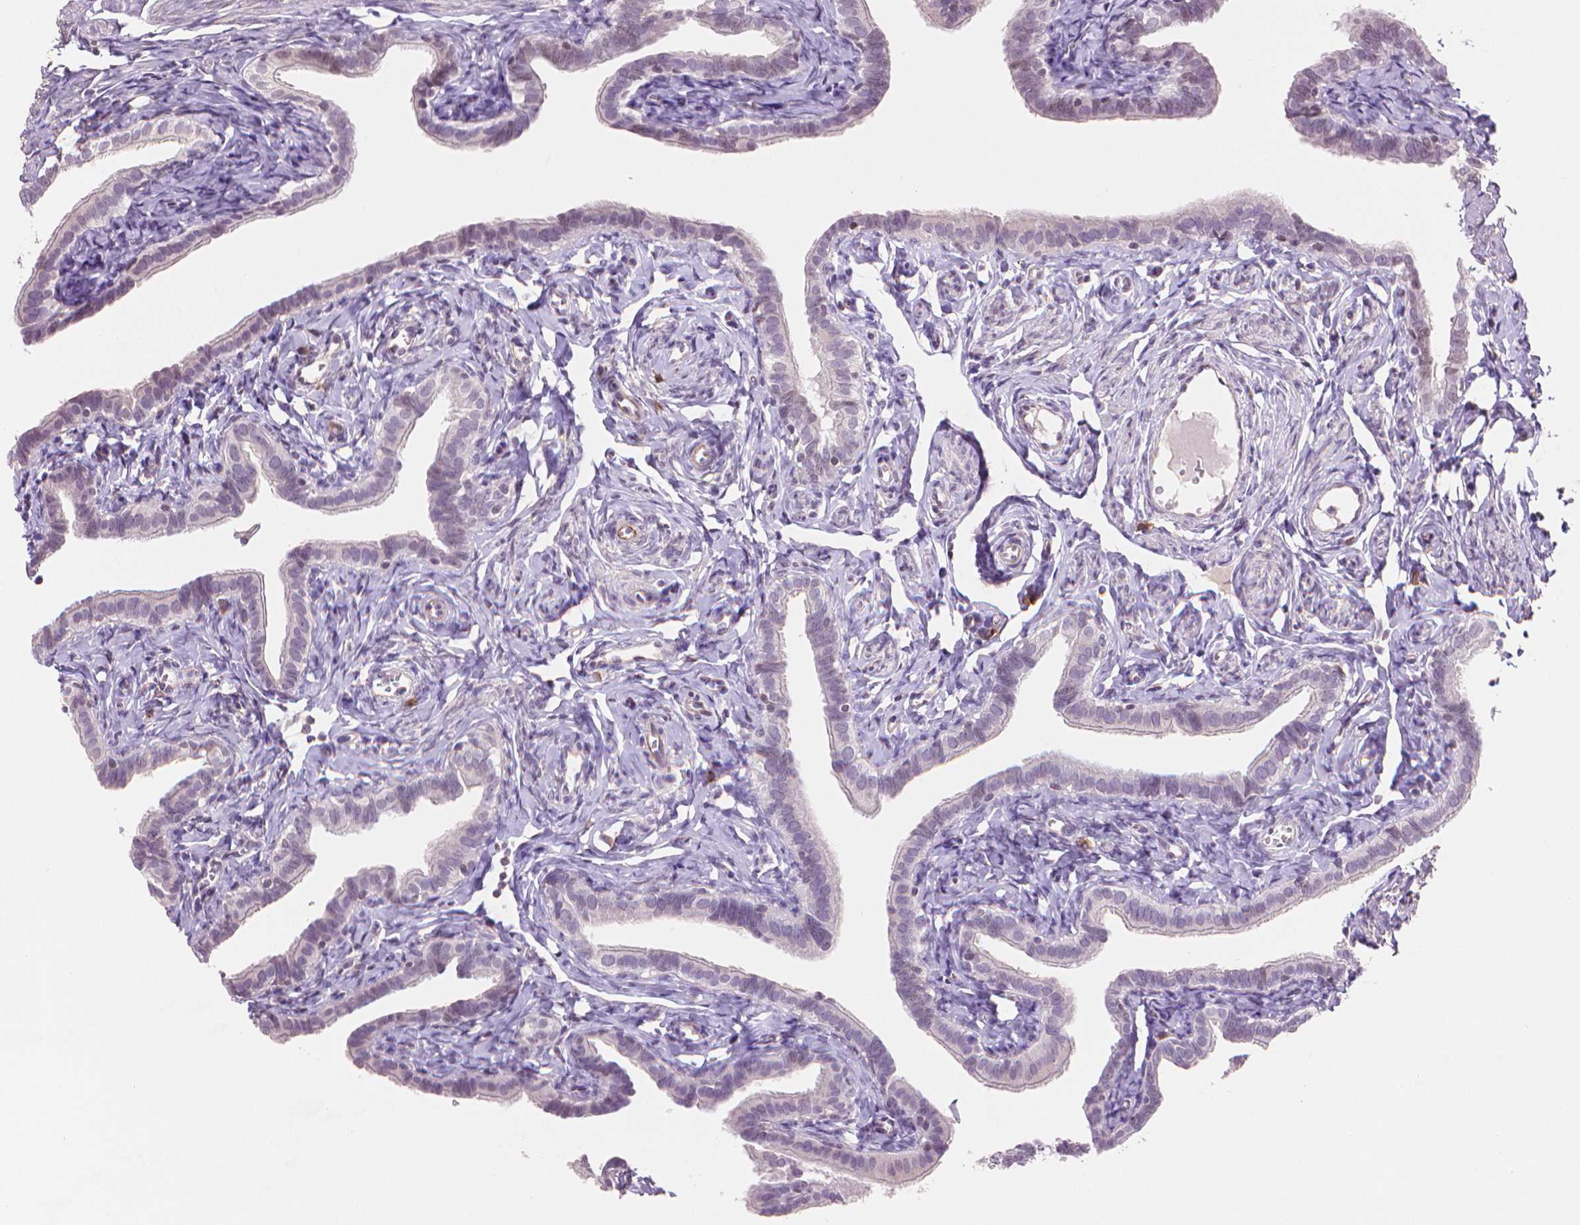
{"staining": {"intensity": "negative", "quantity": "none", "location": "none"}, "tissue": "fallopian tube", "cell_type": "Glandular cells", "image_type": "normal", "snomed": [{"axis": "morphology", "description": "Normal tissue, NOS"}, {"axis": "topography", "description": "Fallopian tube"}], "caption": "Immunohistochemistry (IHC) histopathology image of normal human fallopian tube stained for a protein (brown), which reveals no expression in glandular cells.", "gene": "TMEM184A", "patient": {"sex": "female", "age": 41}}